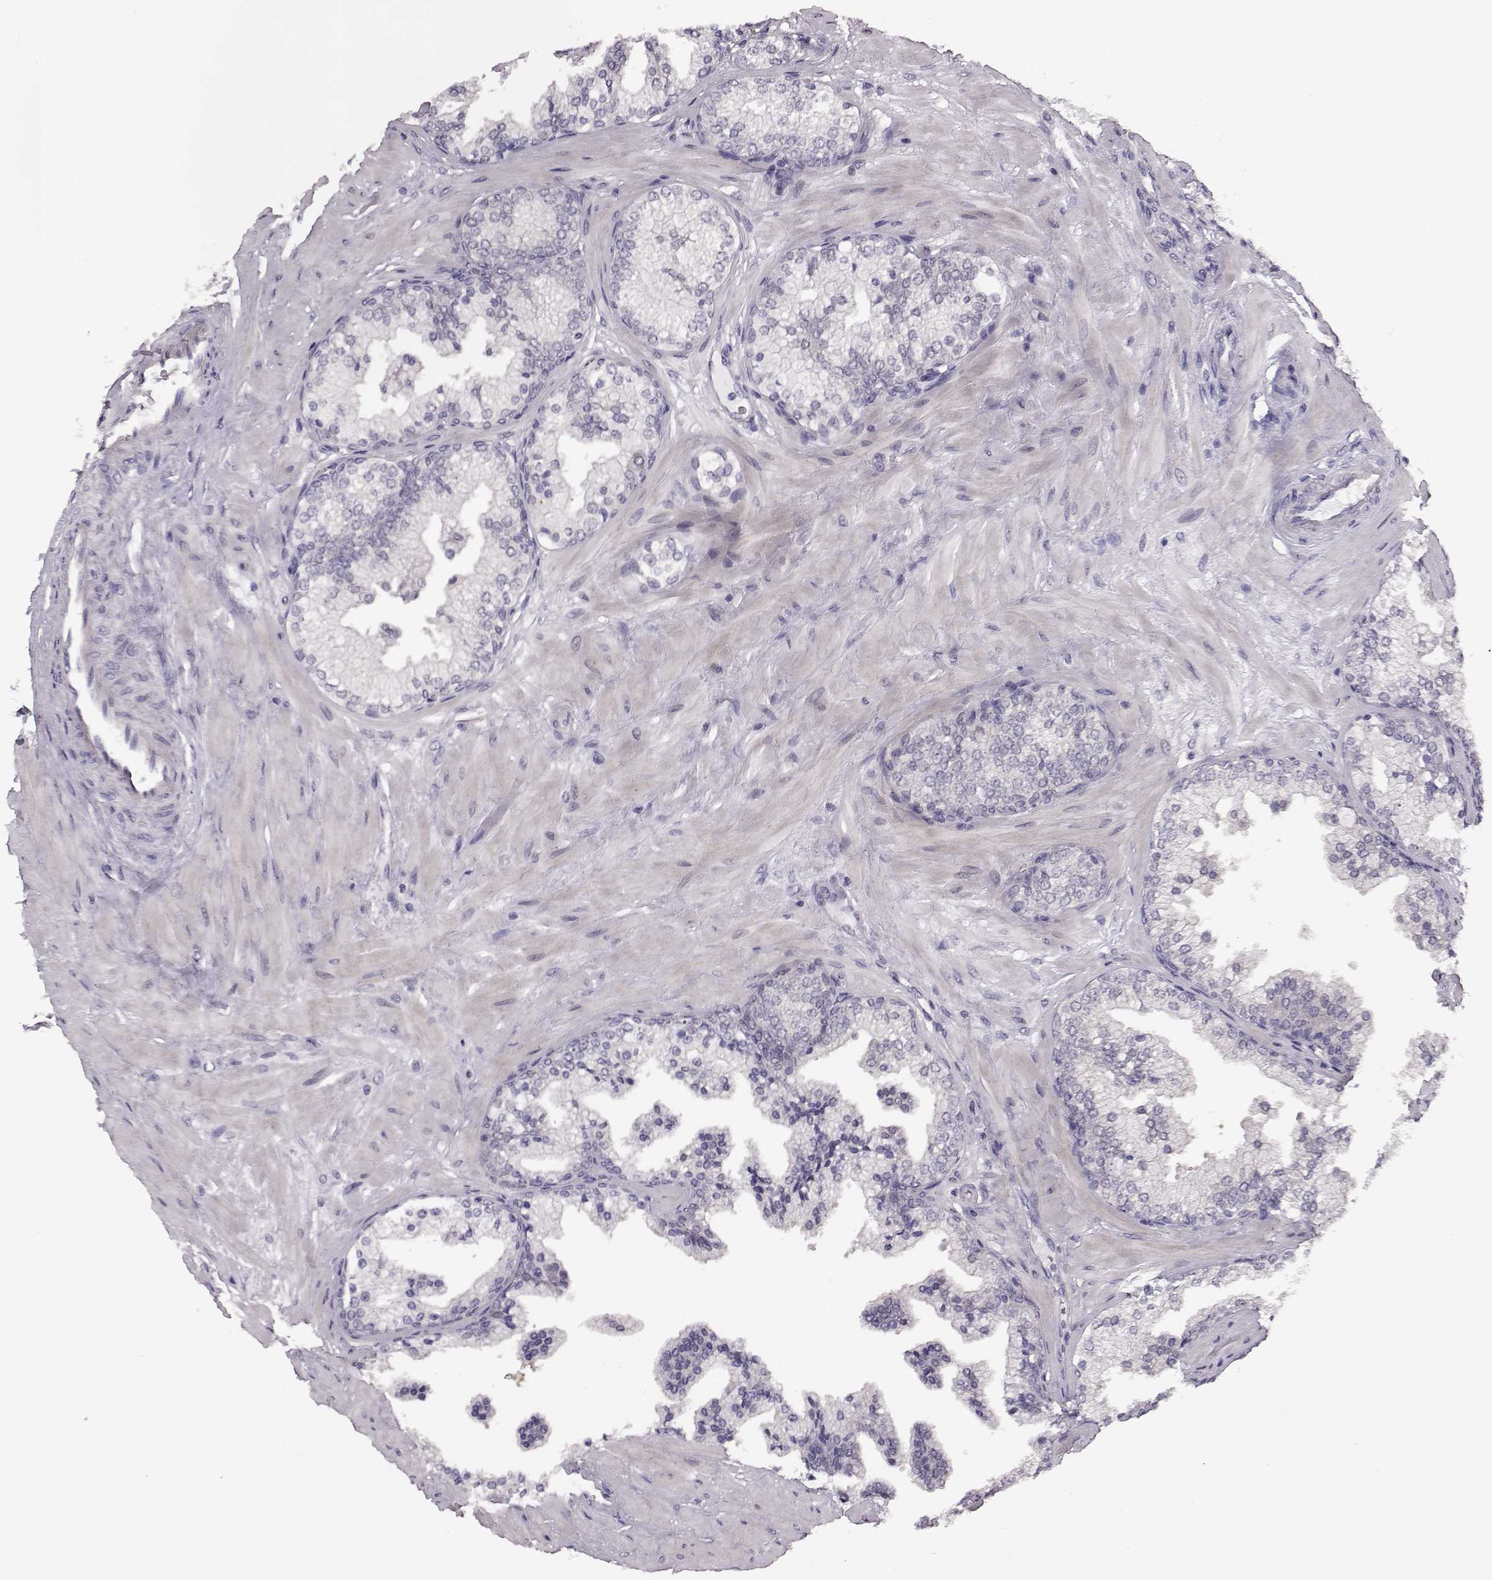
{"staining": {"intensity": "negative", "quantity": "none", "location": "none"}, "tissue": "prostate", "cell_type": "Glandular cells", "image_type": "normal", "snomed": [{"axis": "morphology", "description": "Normal tissue, NOS"}, {"axis": "topography", "description": "Prostate"}, {"axis": "topography", "description": "Peripheral nerve tissue"}], "caption": "This is a photomicrograph of immunohistochemistry (IHC) staining of normal prostate, which shows no staining in glandular cells. The staining was performed using DAB to visualize the protein expression in brown, while the nuclei were stained in blue with hematoxylin (Magnification: 20x).", "gene": "C10orf62", "patient": {"sex": "male", "age": 61}}